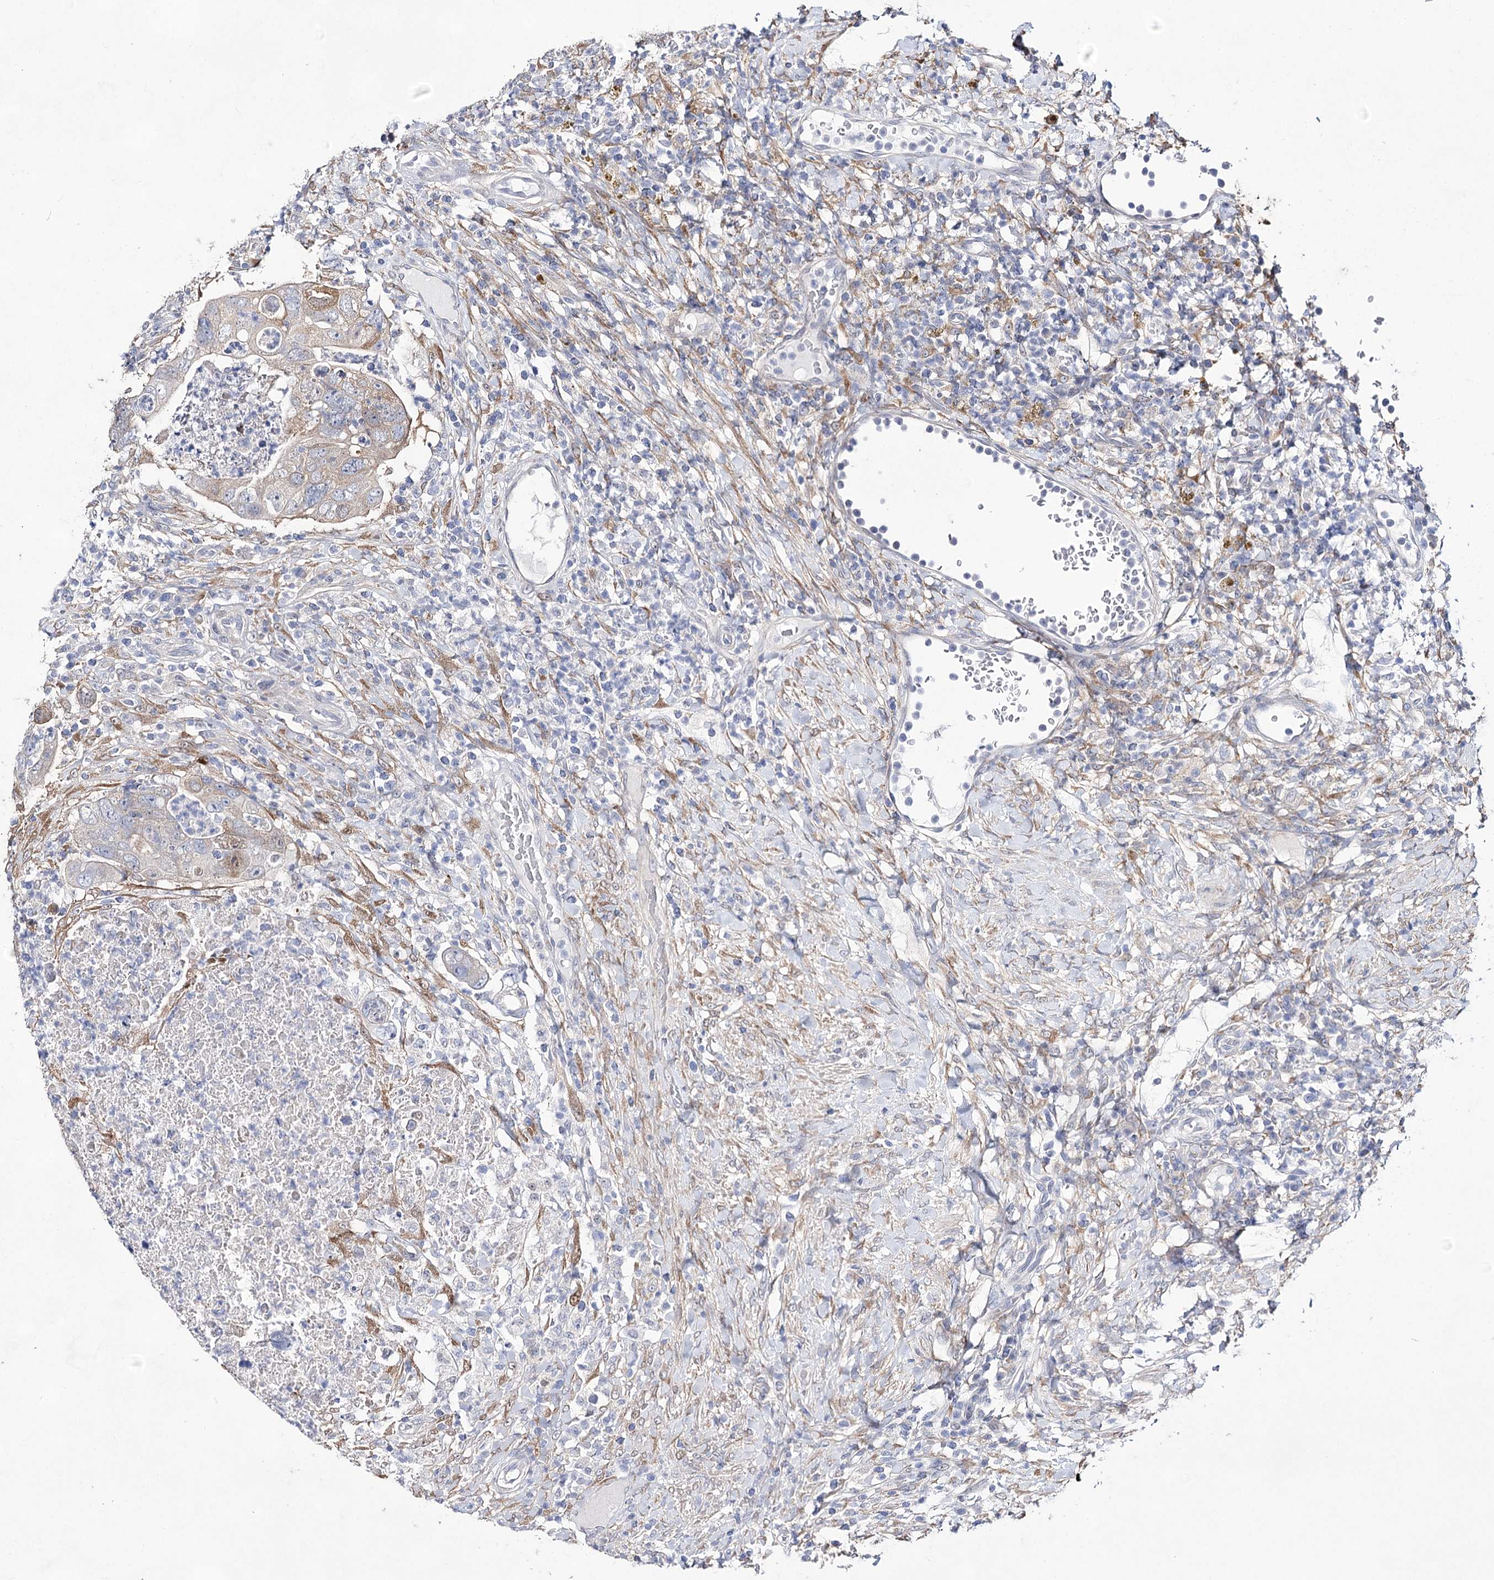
{"staining": {"intensity": "moderate", "quantity": "<25%", "location": "cytoplasmic/membranous,nuclear"}, "tissue": "colorectal cancer", "cell_type": "Tumor cells", "image_type": "cancer", "snomed": [{"axis": "morphology", "description": "Adenocarcinoma, NOS"}, {"axis": "topography", "description": "Rectum"}], "caption": "Moderate cytoplasmic/membranous and nuclear expression is identified in about <25% of tumor cells in colorectal adenocarcinoma.", "gene": "UGDH", "patient": {"sex": "male", "age": 59}}